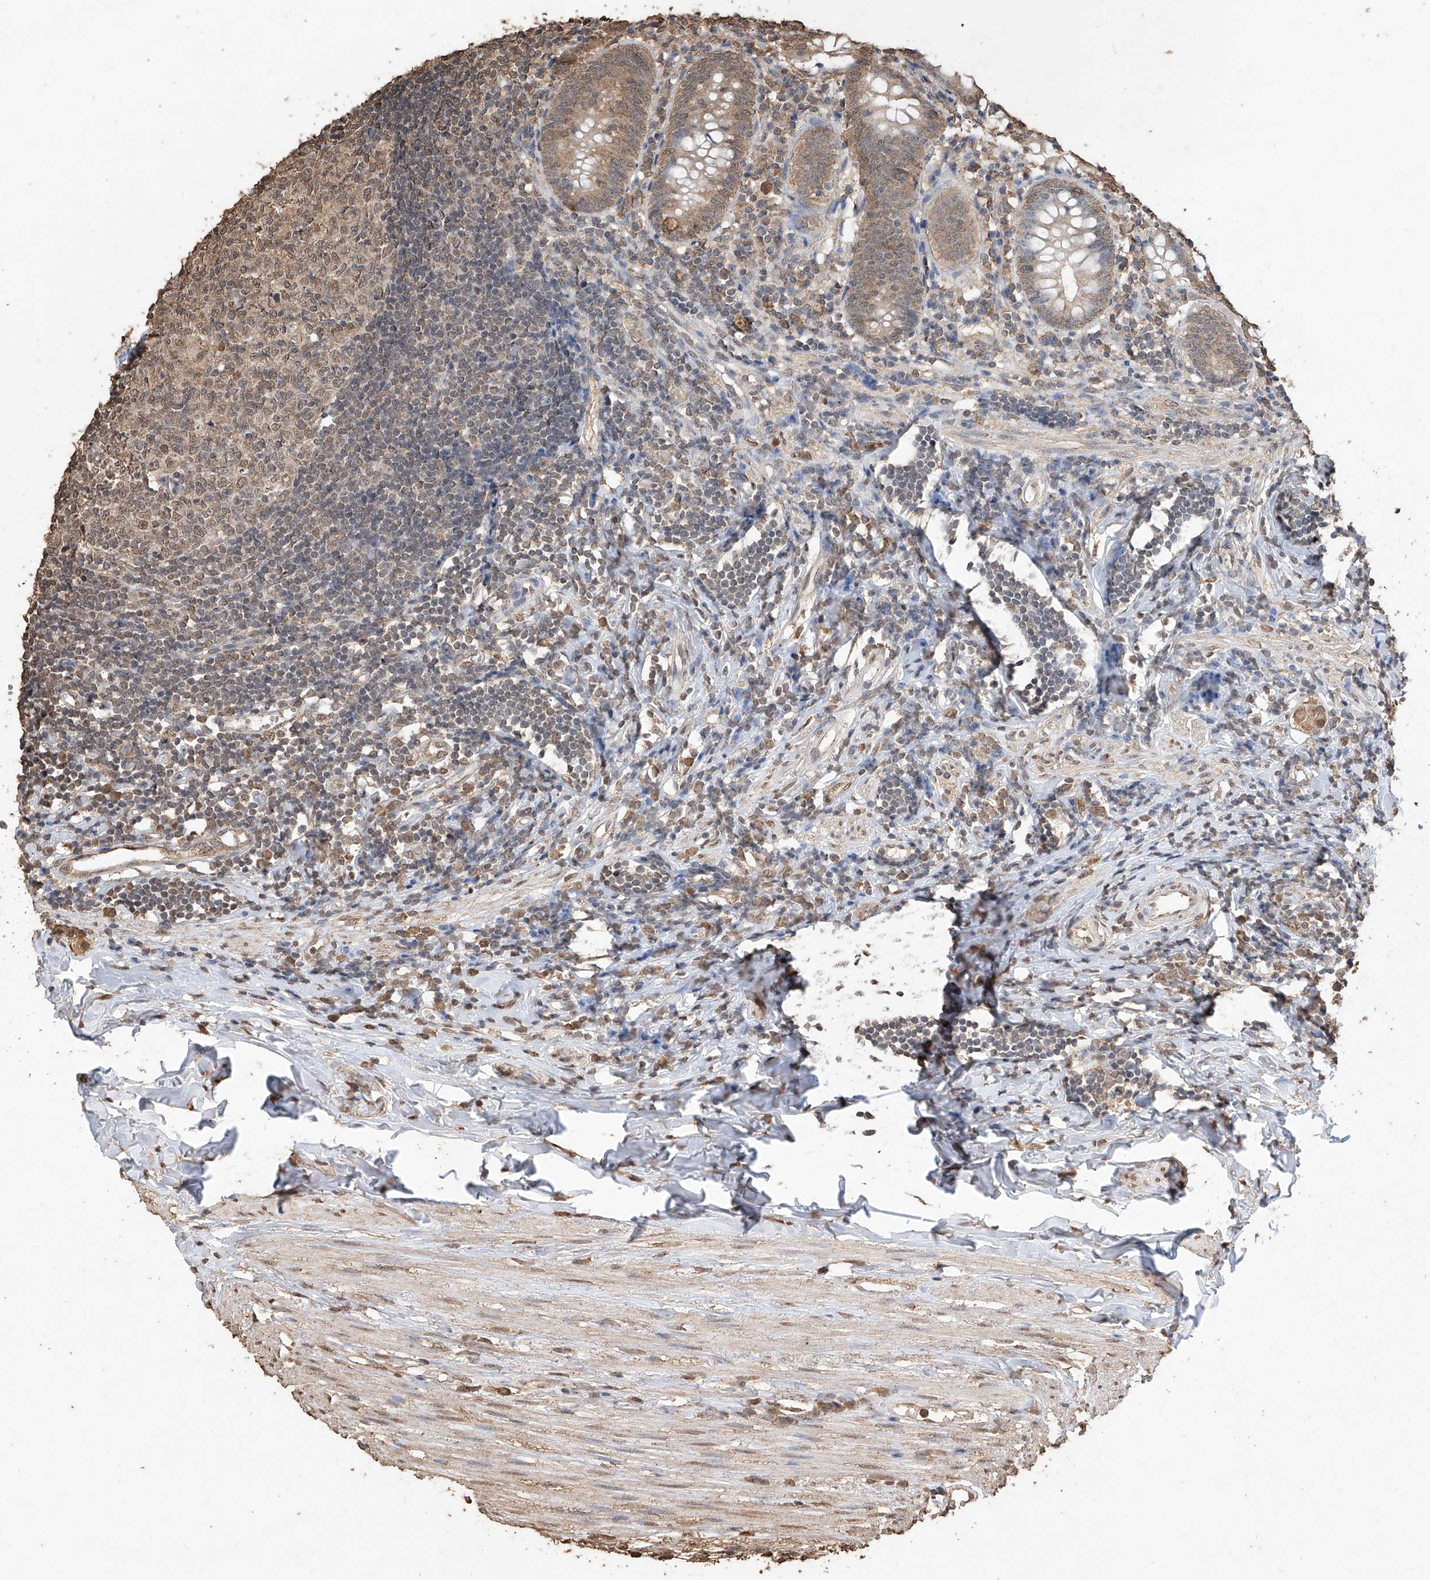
{"staining": {"intensity": "moderate", "quantity": "25%-75%", "location": "cytoplasmic/membranous,nuclear"}, "tissue": "appendix", "cell_type": "Glandular cells", "image_type": "normal", "snomed": [{"axis": "morphology", "description": "Normal tissue, NOS"}, {"axis": "topography", "description": "Appendix"}], "caption": "IHC image of benign appendix: human appendix stained using immunohistochemistry shows medium levels of moderate protein expression localized specifically in the cytoplasmic/membranous,nuclear of glandular cells, appearing as a cytoplasmic/membranous,nuclear brown color.", "gene": "ELOVL1", "patient": {"sex": "female", "age": 54}}